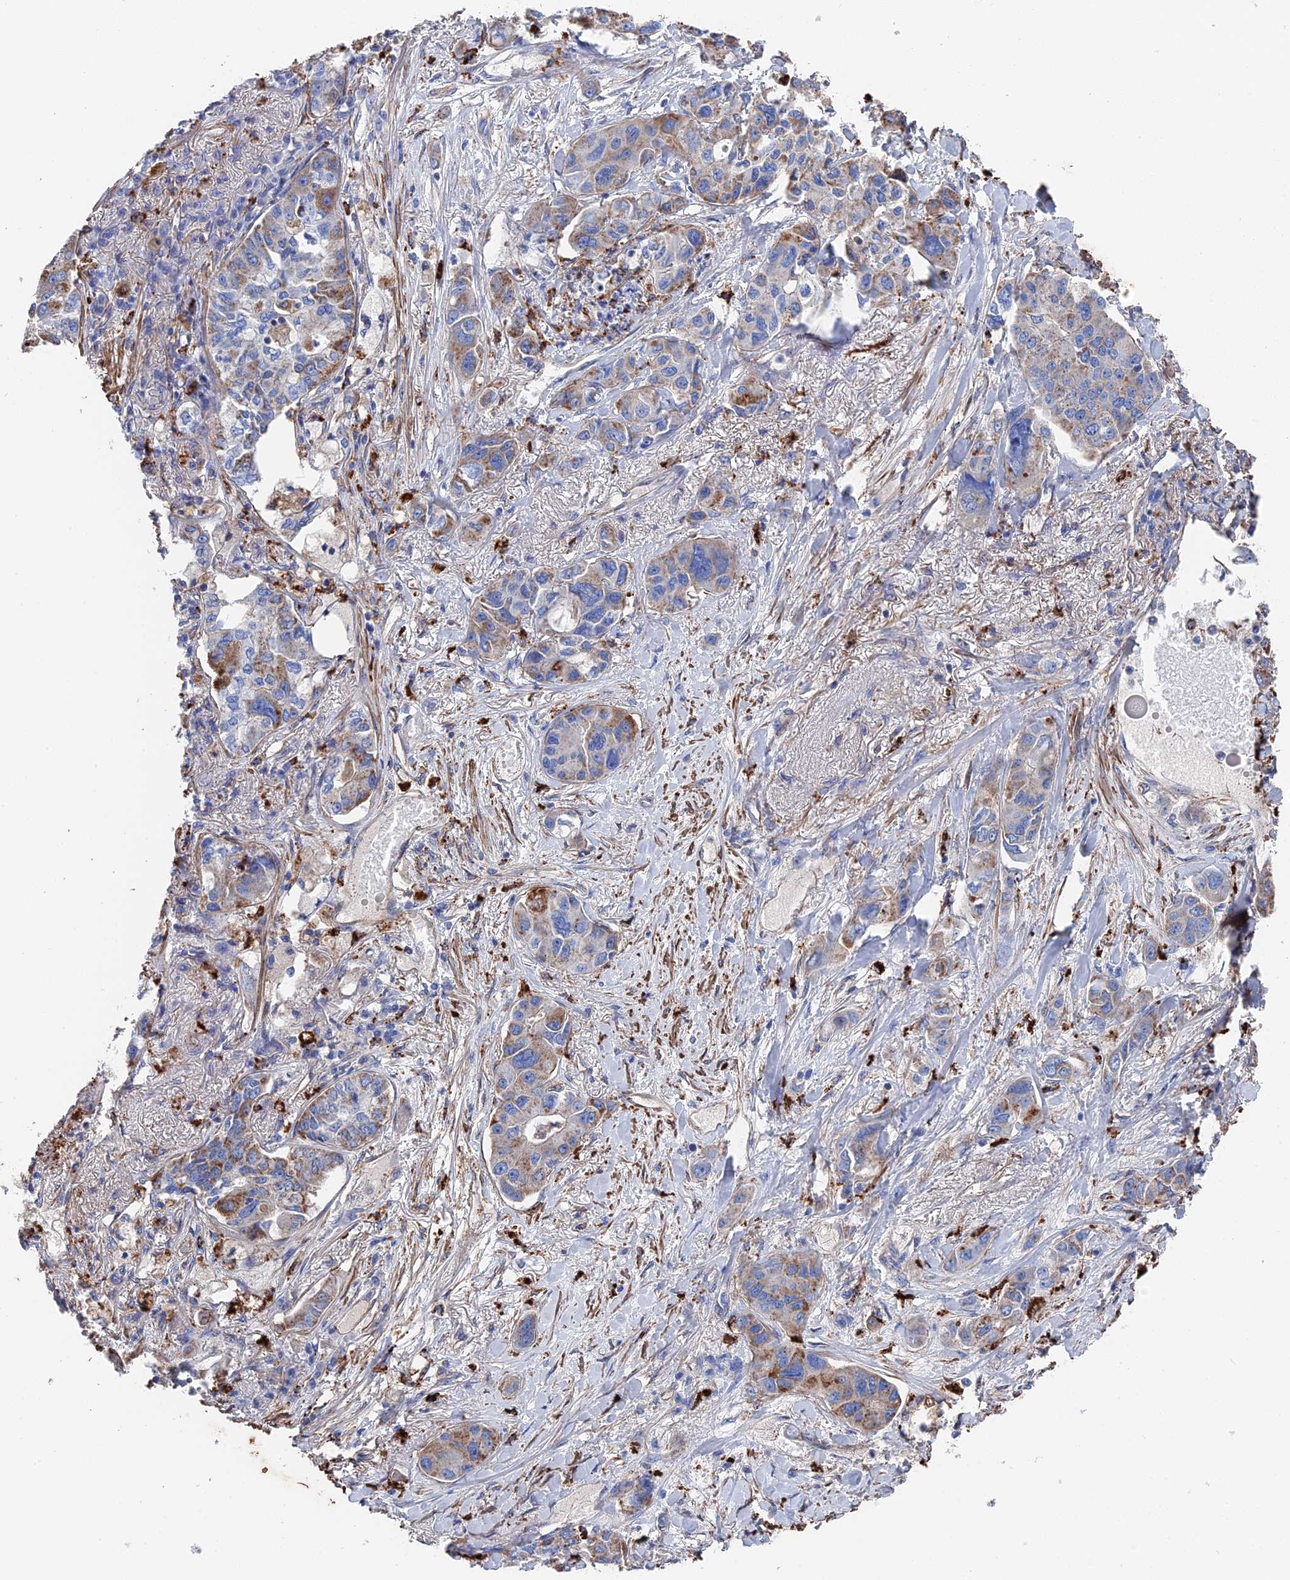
{"staining": {"intensity": "moderate", "quantity": "<25%", "location": "cytoplasmic/membranous"}, "tissue": "lung cancer", "cell_type": "Tumor cells", "image_type": "cancer", "snomed": [{"axis": "morphology", "description": "Adenocarcinoma, NOS"}, {"axis": "topography", "description": "Lung"}], "caption": "Immunohistochemistry histopathology image of human lung cancer (adenocarcinoma) stained for a protein (brown), which shows low levels of moderate cytoplasmic/membranous staining in about <25% of tumor cells.", "gene": "STRA6", "patient": {"sex": "male", "age": 49}}